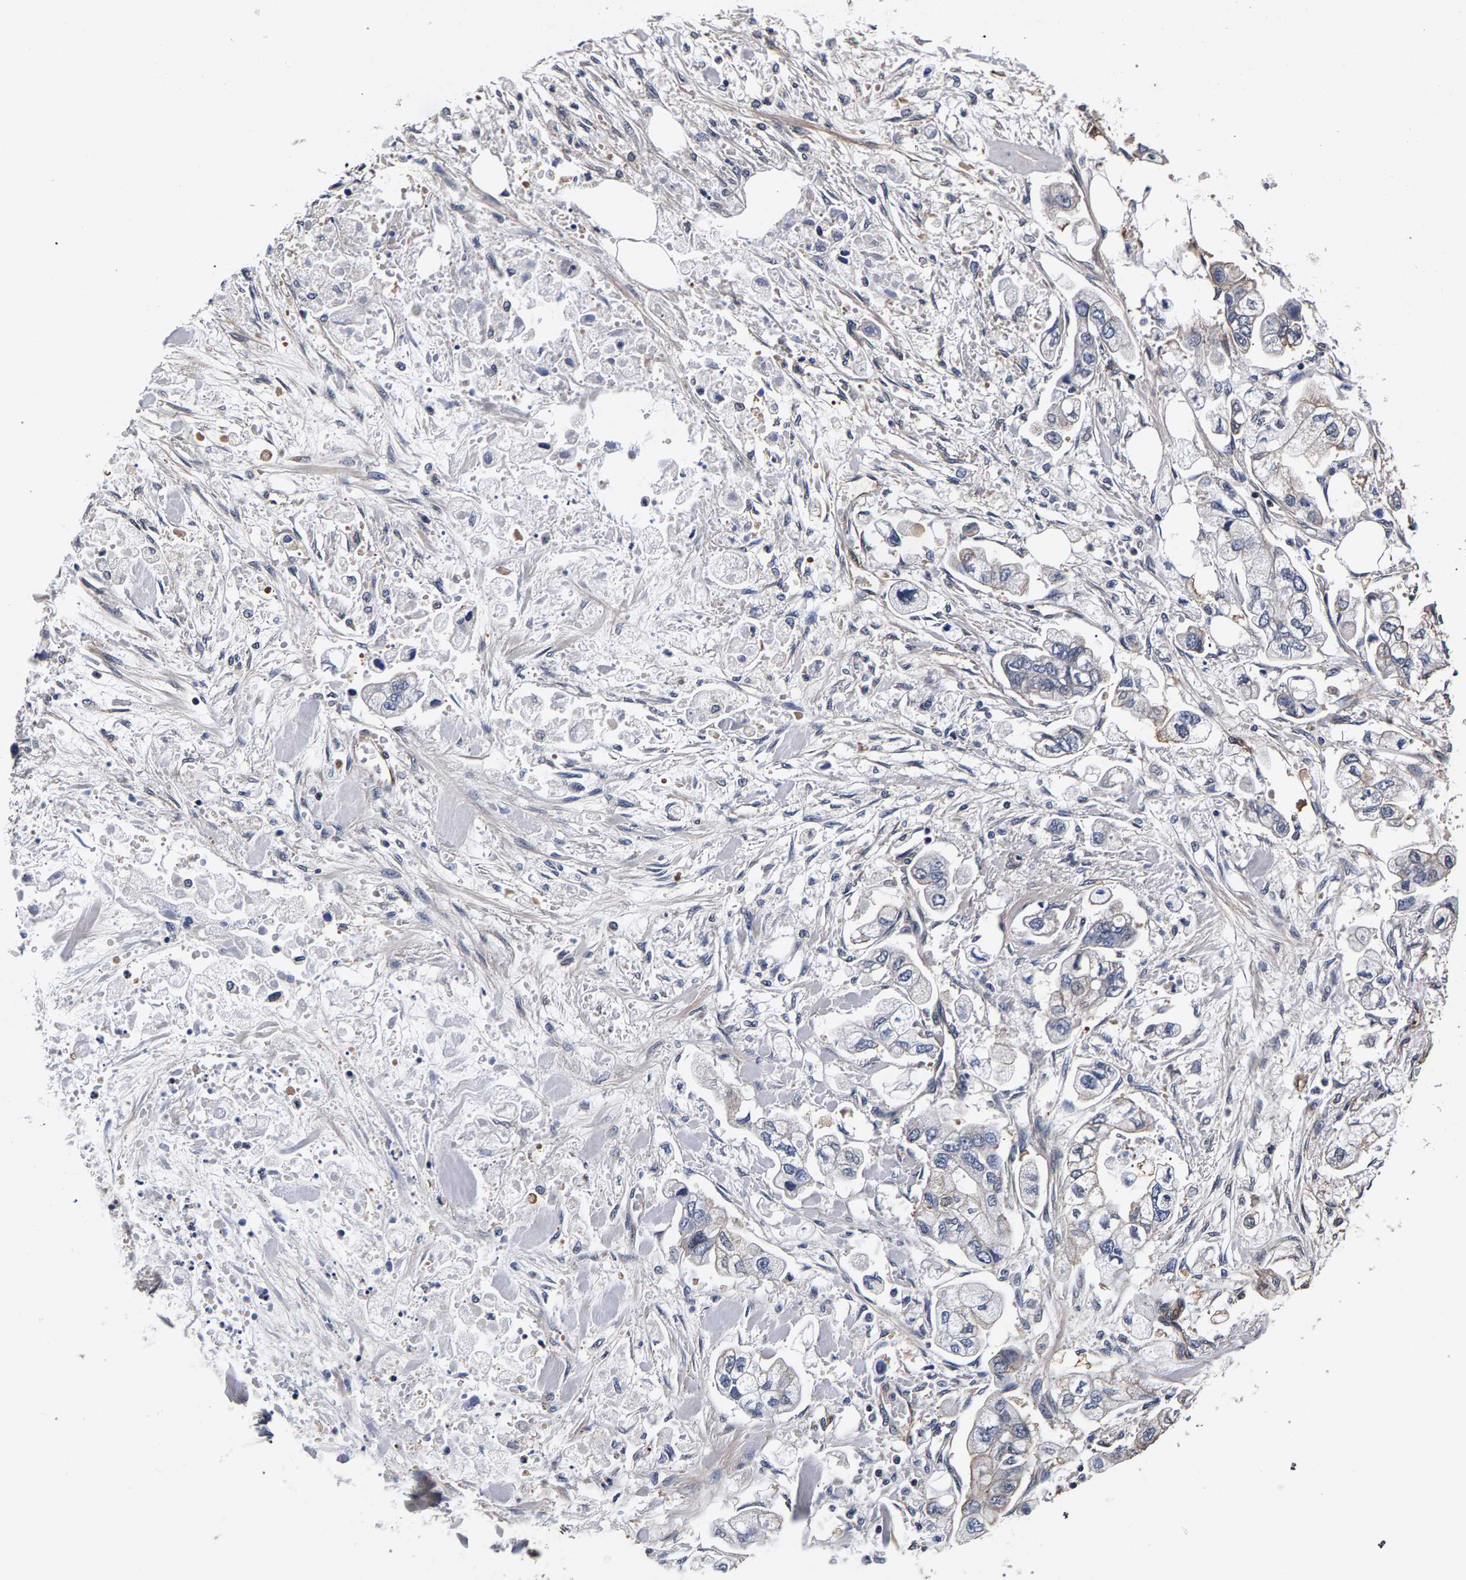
{"staining": {"intensity": "negative", "quantity": "none", "location": "none"}, "tissue": "stomach cancer", "cell_type": "Tumor cells", "image_type": "cancer", "snomed": [{"axis": "morphology", "description": "Normal tissue, NOS"}, {"axis": "morphology", "description": "Adenocarcinoma, NOS"}, {"axis": "topography", "description": "Stomach"}], "caption": "Tumor cells show no significant expression in stomach cancer (adenocarcinoma). (Brightfield microscopy of DAB (3,3'-diaminobenzidine) immunohistochemistry at high magnification).", "gene": "MARCHF7", "patient": {"sex": "male", "age": 62}}